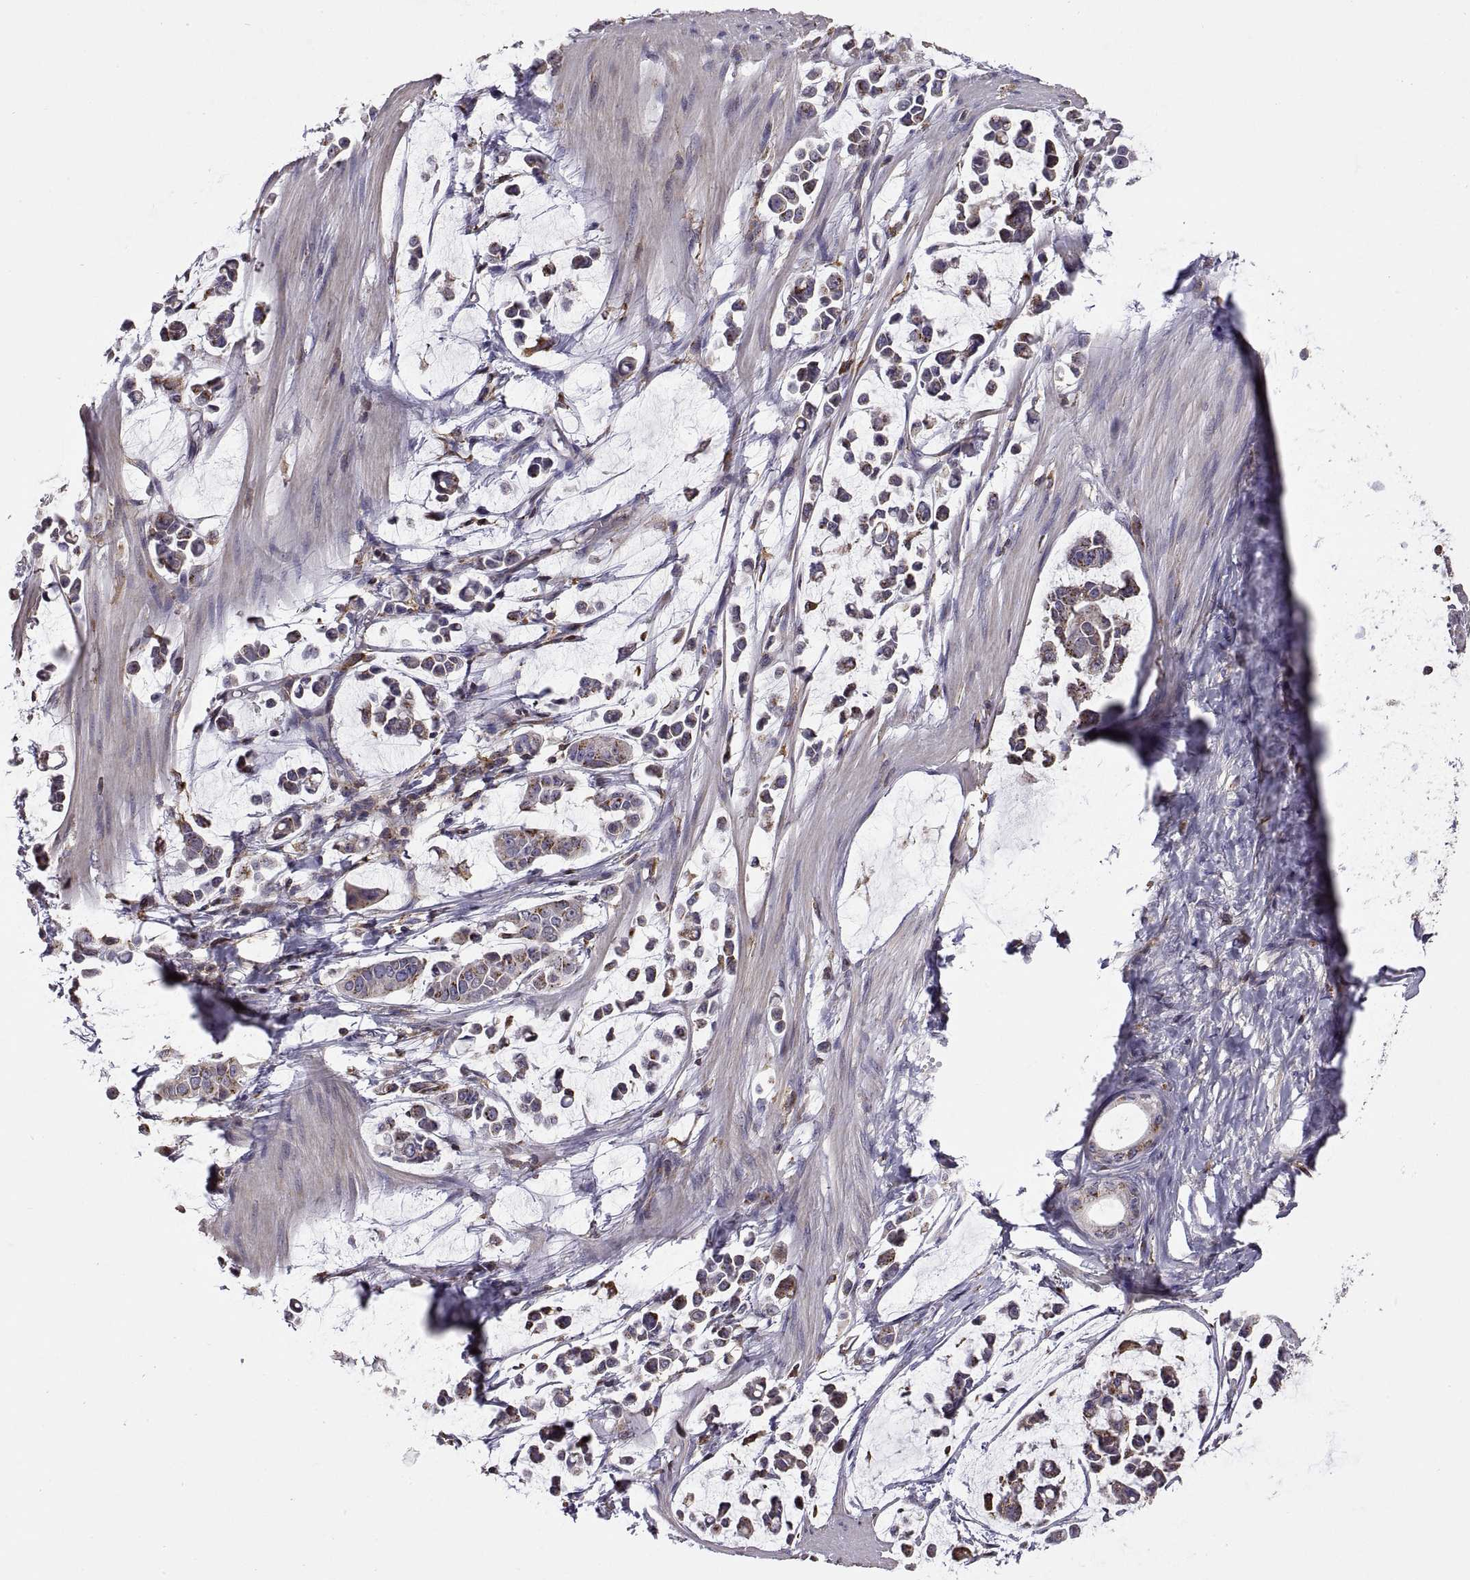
{"staining": {"intensity": "moderate", "quantity": "25%-75%", "location": "cytoplasmic/membranous"}, "tissue": "stomach cancer", "cell_type": "Tumor cells", "image_type": "cancer", "snomed": [{"axis": "morphology", "description": "Adenocarcinoma, NOS"}, {"axis": "topography", "description": "Stomach"}], "caption": "Stomach adenocarcinoma stained with DAB immunohistochemistry exhibits medium levels of moderate cytoplasmic/membranous staining in about 25%-75% of tumor cells. (Brightfield microscopy of DAB IHC at high magnification).", "gene": "ACAP1", "patient": {"sex": "male", "age": 82}}